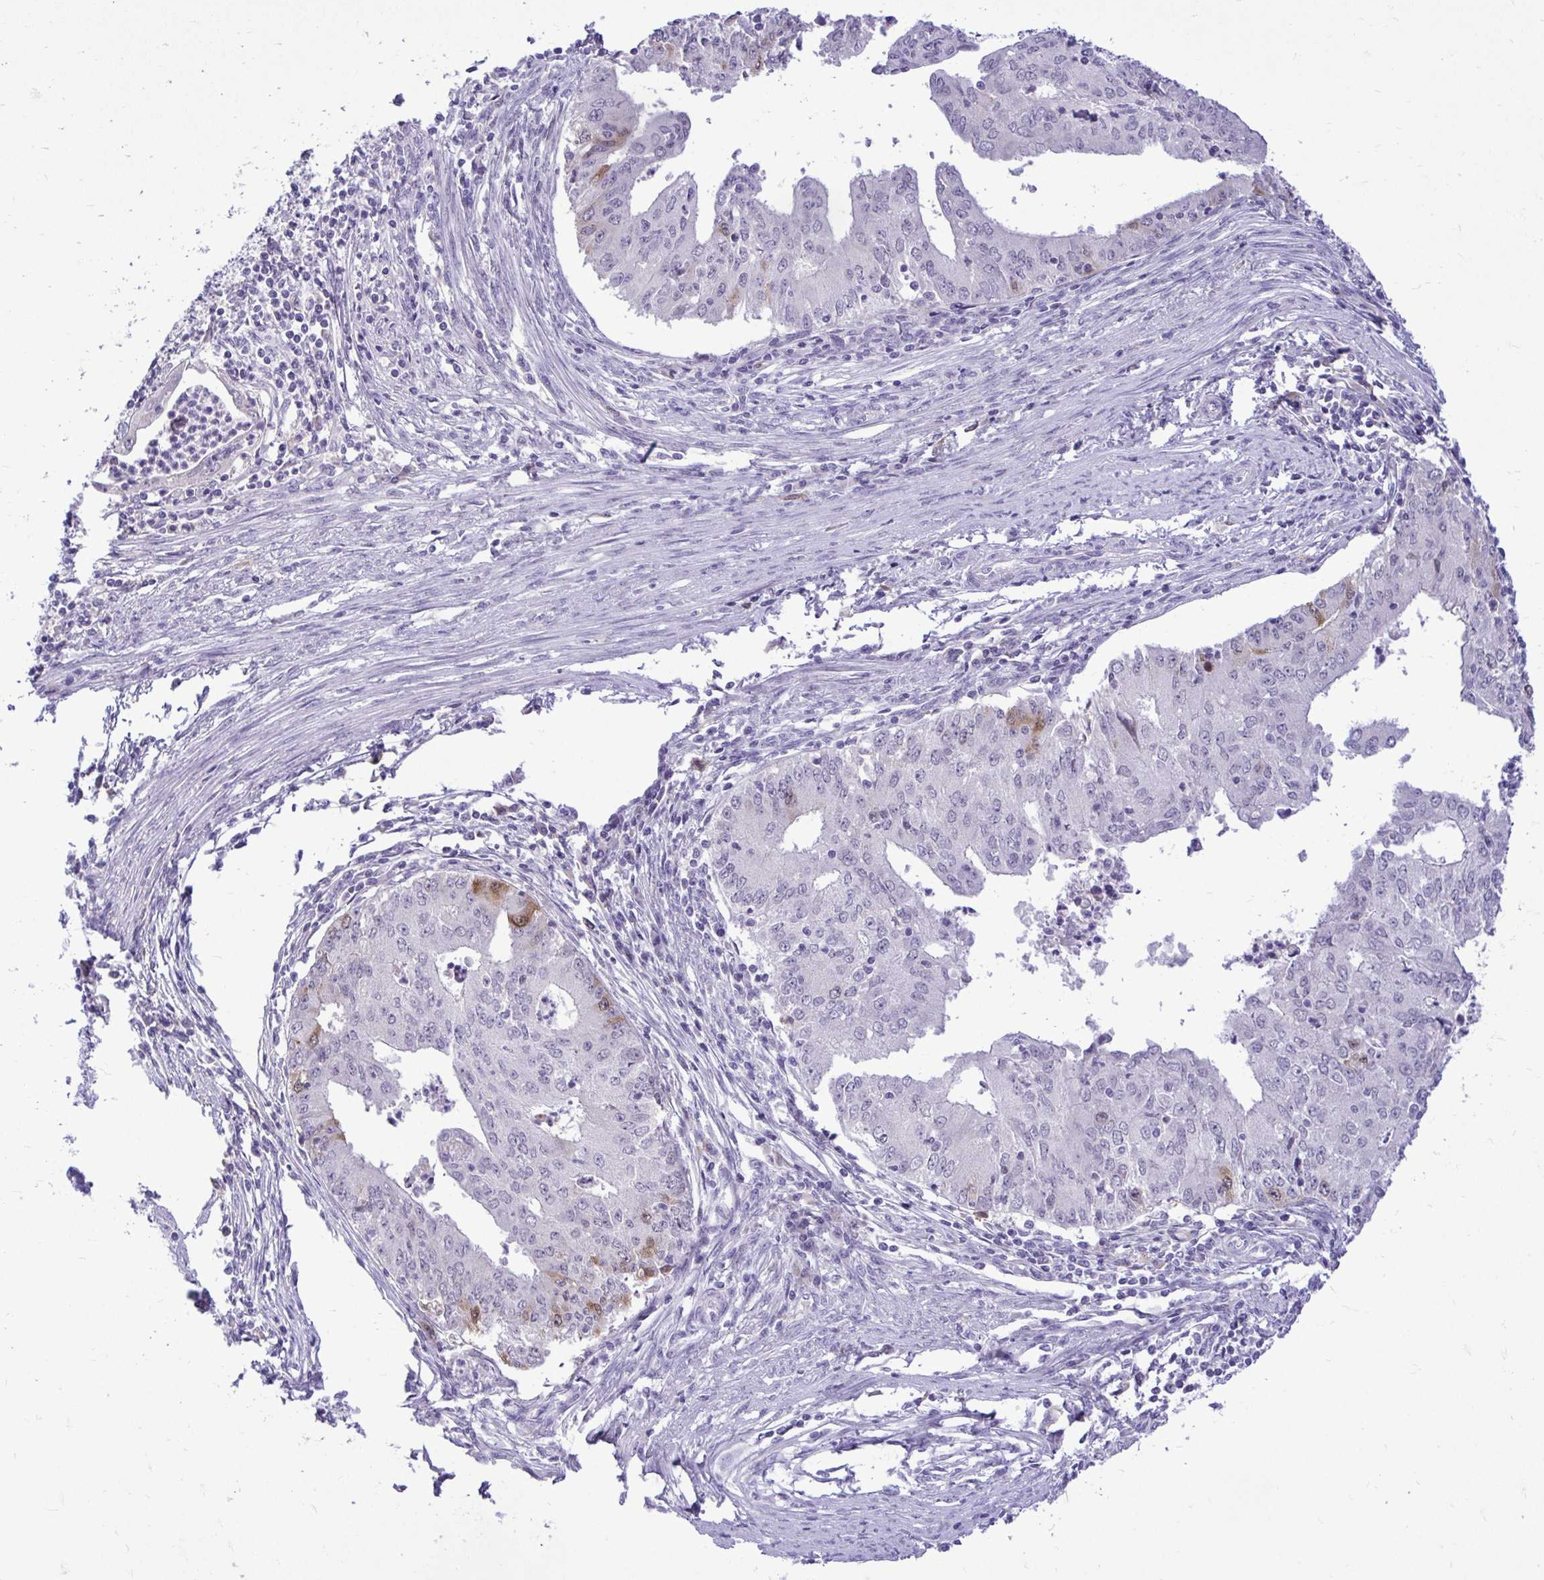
{"staining": {"intensity": "moderate", "quantity": "<25%", "location": "cytoplasmic/membranous,nuclear"}, "tissue": "endometrial cancer", "cell_type": "Tumor cells", "image_type": "cancer", "snomed": [{"axis": "morphology", "description": "Adenocarcinoma, NOS"}, {"axis": "topography", "description": "Endometrium"}], "caption": "Protein expression analysis of human endometrial cancer reveals moderate cytoplasmic/membranous and nuclear staining in about <25% of tumor cells.", "gene": "CDC20", "patient": {"sex": "female", "age": 50}}